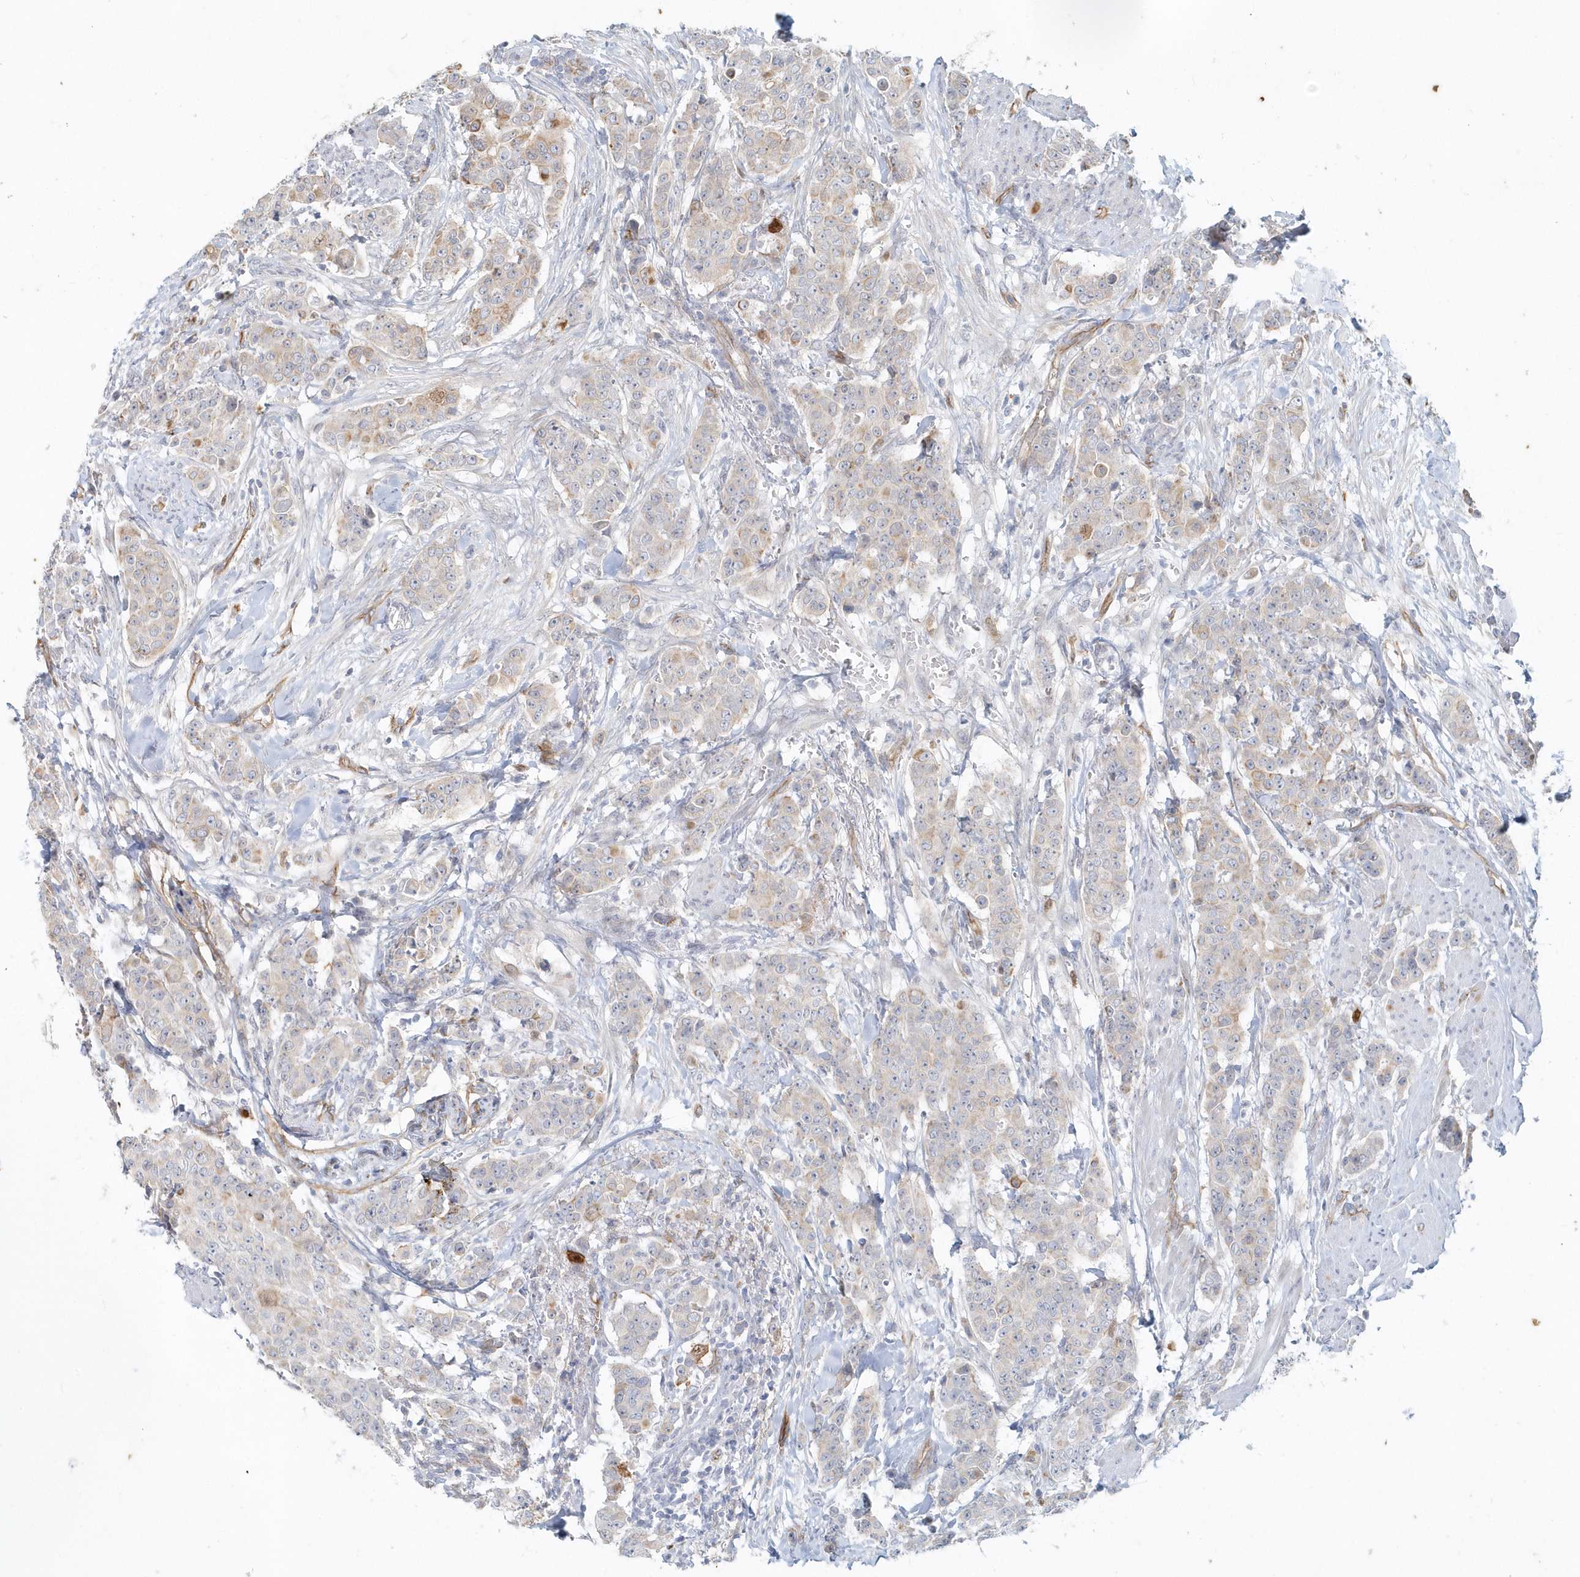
{"staining": {"intensity": "weak", "quantity": "<25%", "location": "cytoplasmic/membranous"}, "tissue": "breast cancer", "cell_type": "Tumor cells", "image_type": "cancer", "snomed": [{"axis": "morphology", "description": "Duct carcinoma"}, {"axis": "topography", "description": "Breast"}], "caption": "There is no significant staining in tumor cells of breast cancer (intraductal carcinoma).", "gene": "DNAH1", "patient": {"sex": "female", "age": 40}}